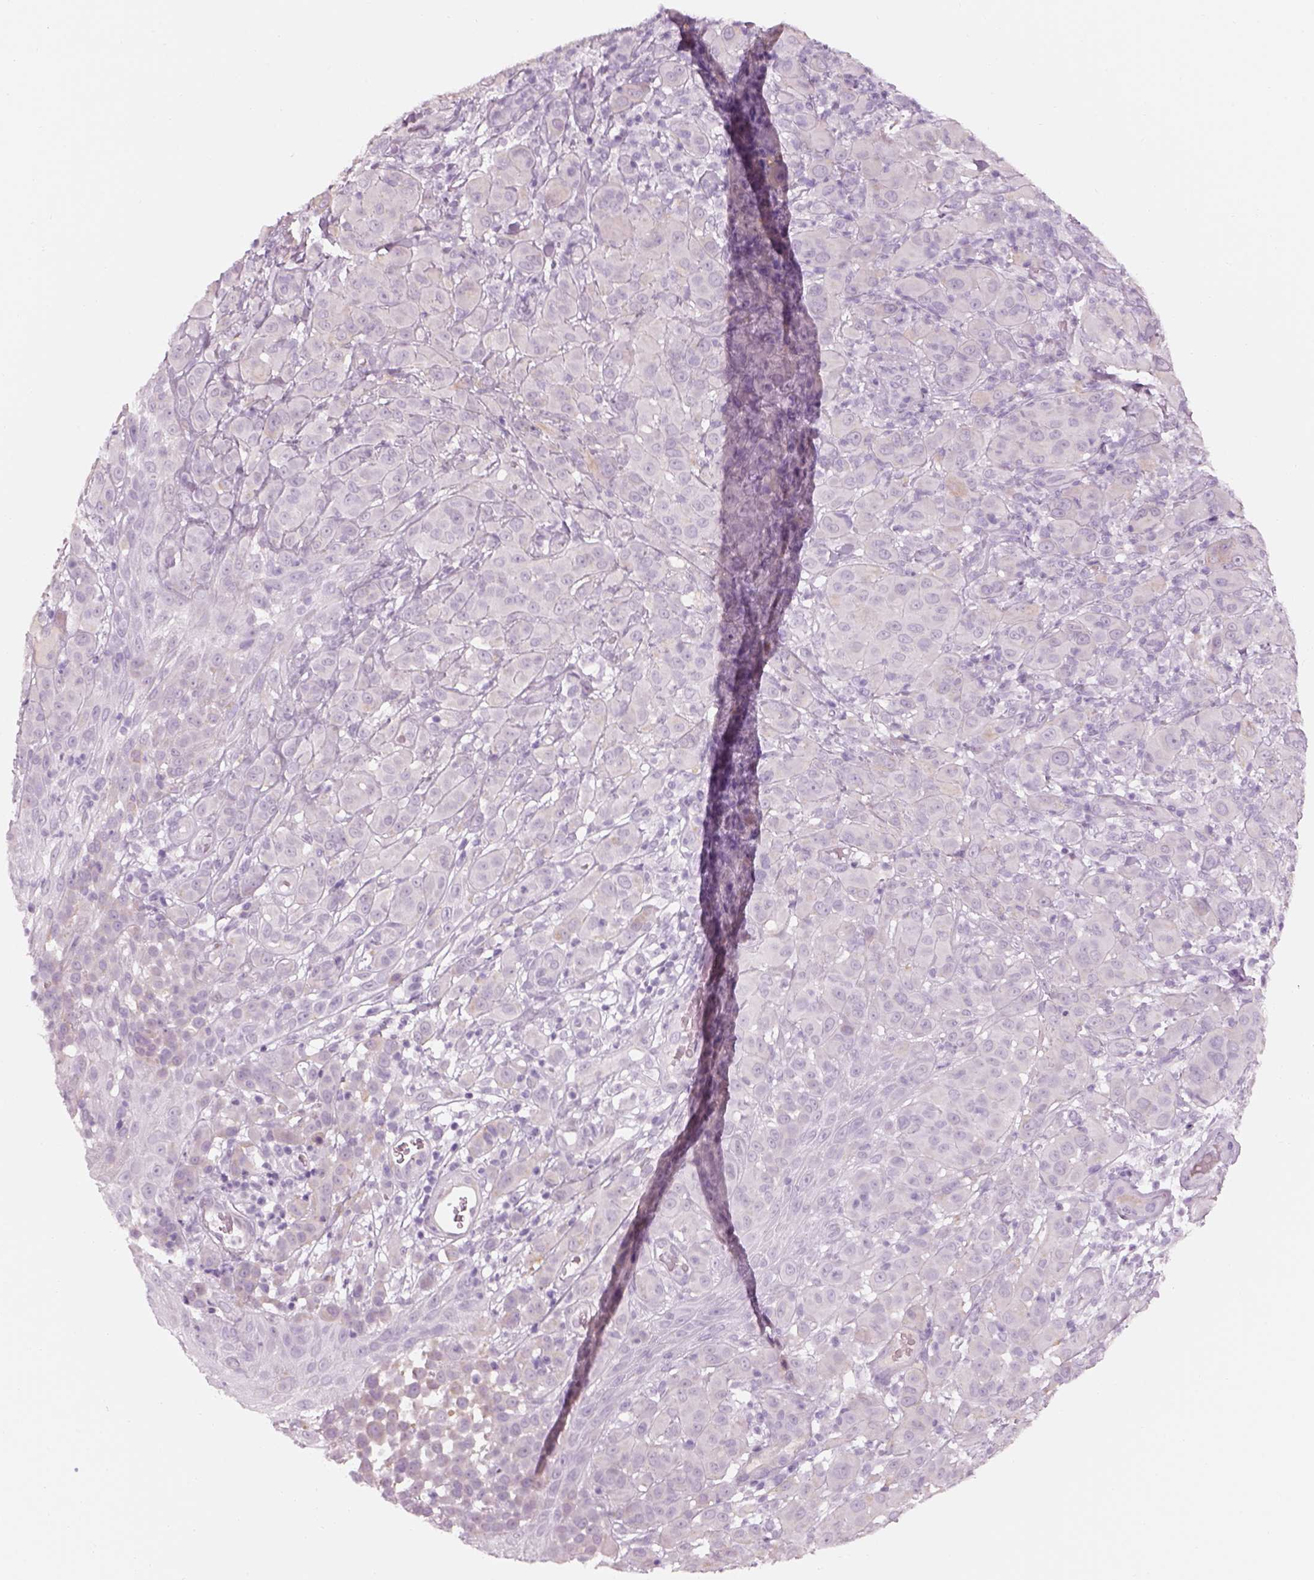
{"staining": {"intensity": "negative", "quantity": "none", "location": "none"}, "tissue": "melanoma", "cell_type": "Tumor cells", "image_type": "cancer", "snomed": [{"axis": "morphology", "description": "Malignant melanoma, NOS"}, {"axis": "topography", "description": "Skin"}], "caption": "DAB (3,3'-diaminobenzidine) immunohistochemical staining of human melanoma shows no significant staining in tumor cells. (DAB immunohistochemistry visualized using brightfield microscopy, high magnification).", "gene": "GAS2L2", "patient": {"sex": "female", "age": 87}}